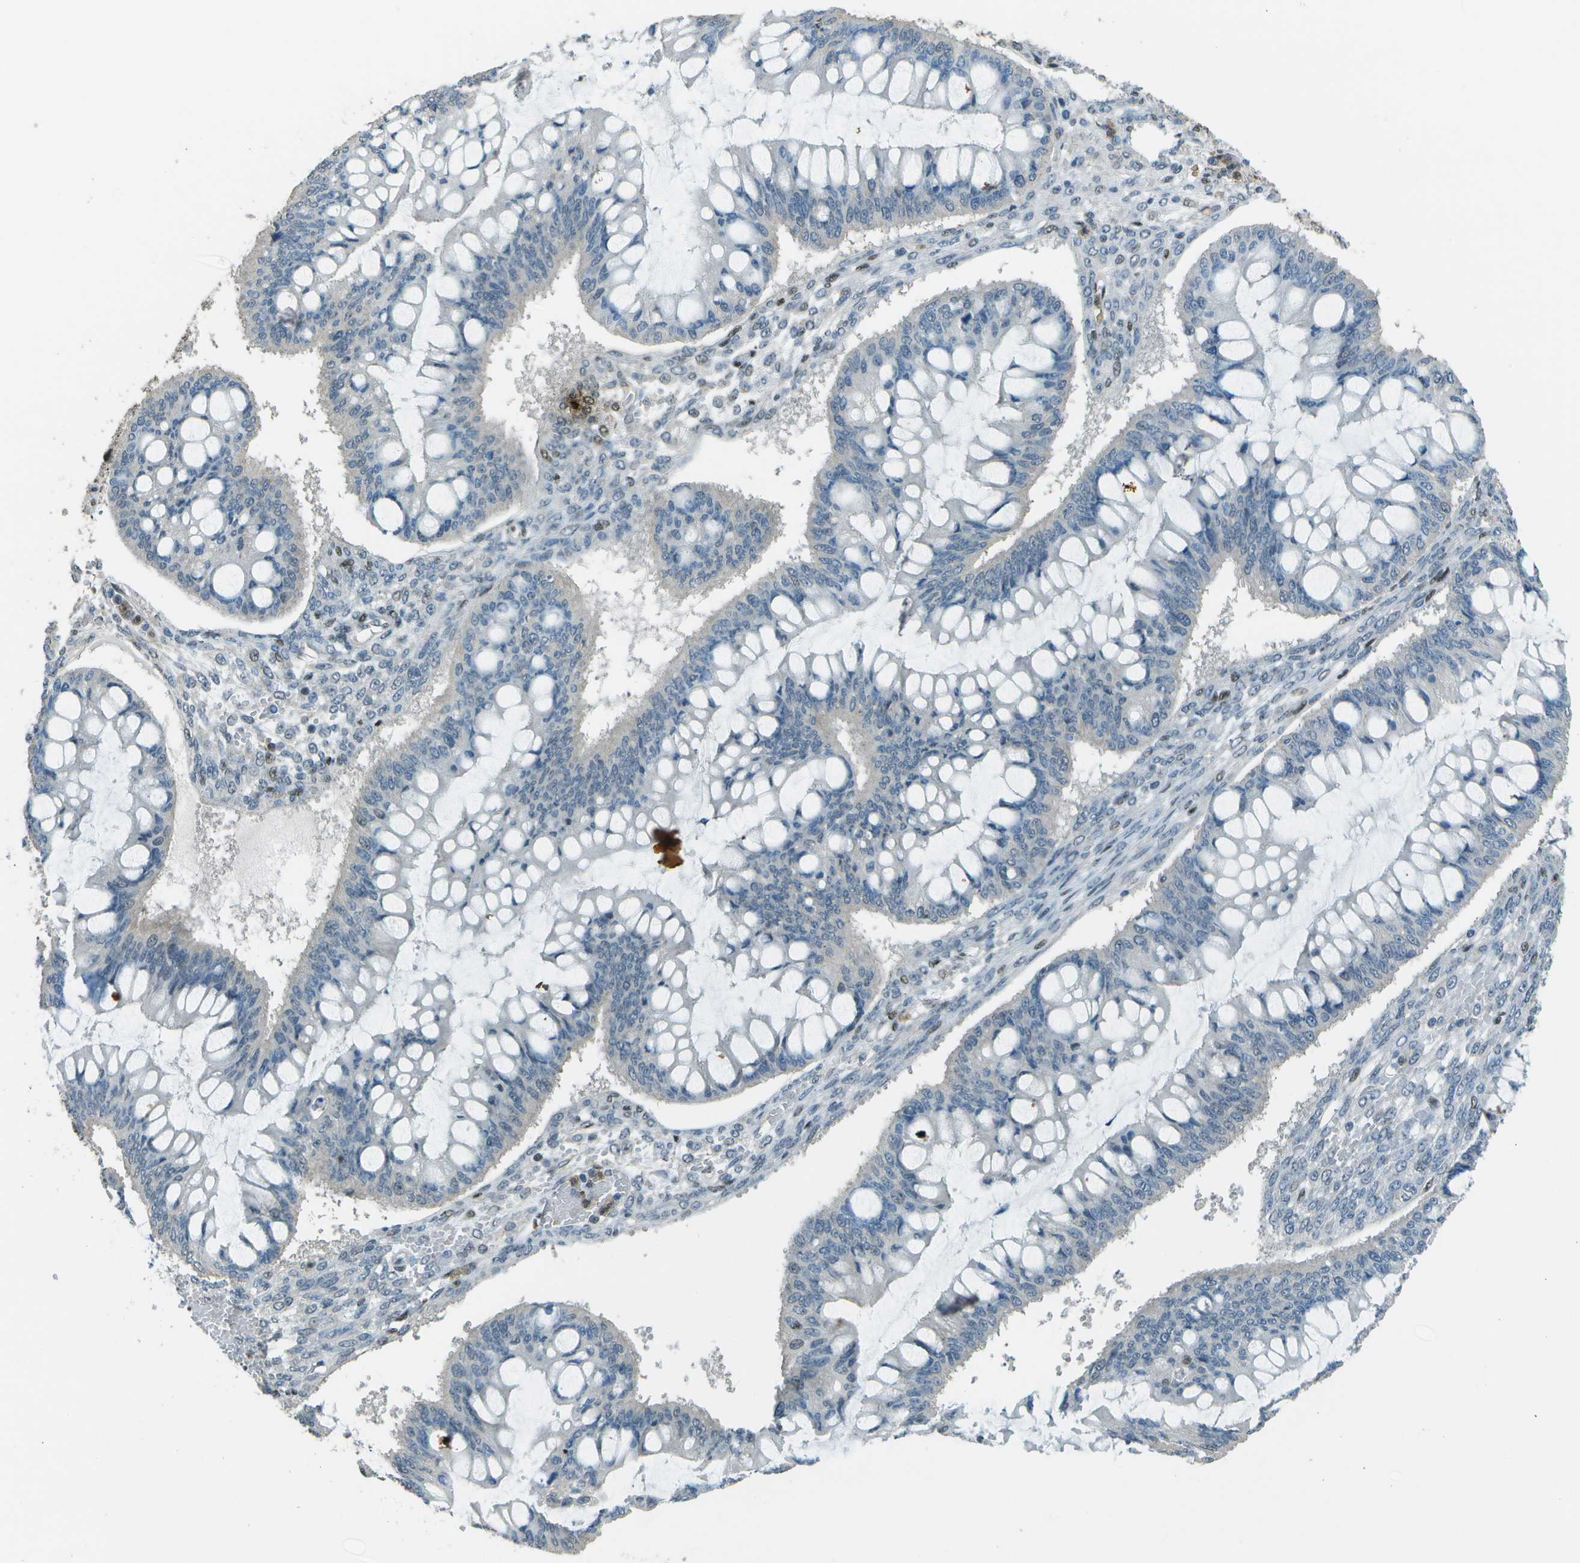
{"staining": {"intensity": "negative", "quantity": "none", "location": "none"}, "tissue": "ovarian cancer", "cell_type": "Tumor cells", "image_type": "cancer", "snomed": [{"axis": "morphology", "description": "Cystadenocarcinoma, mucinous, NOS"}, {"axis": "topography", "description": "Ovary"}], "caption": "The immunohistochemistry (IHC) photomicrograph has no significant expression in tumor cells of ovarian cancer tissue. (Stains: DAB IHC with hematoxylin counter stain, Microscopy: brightfield microscopy at high magnification).", "gene": "DEPDC1", "patient": {"sex": "female", "age": 73}}